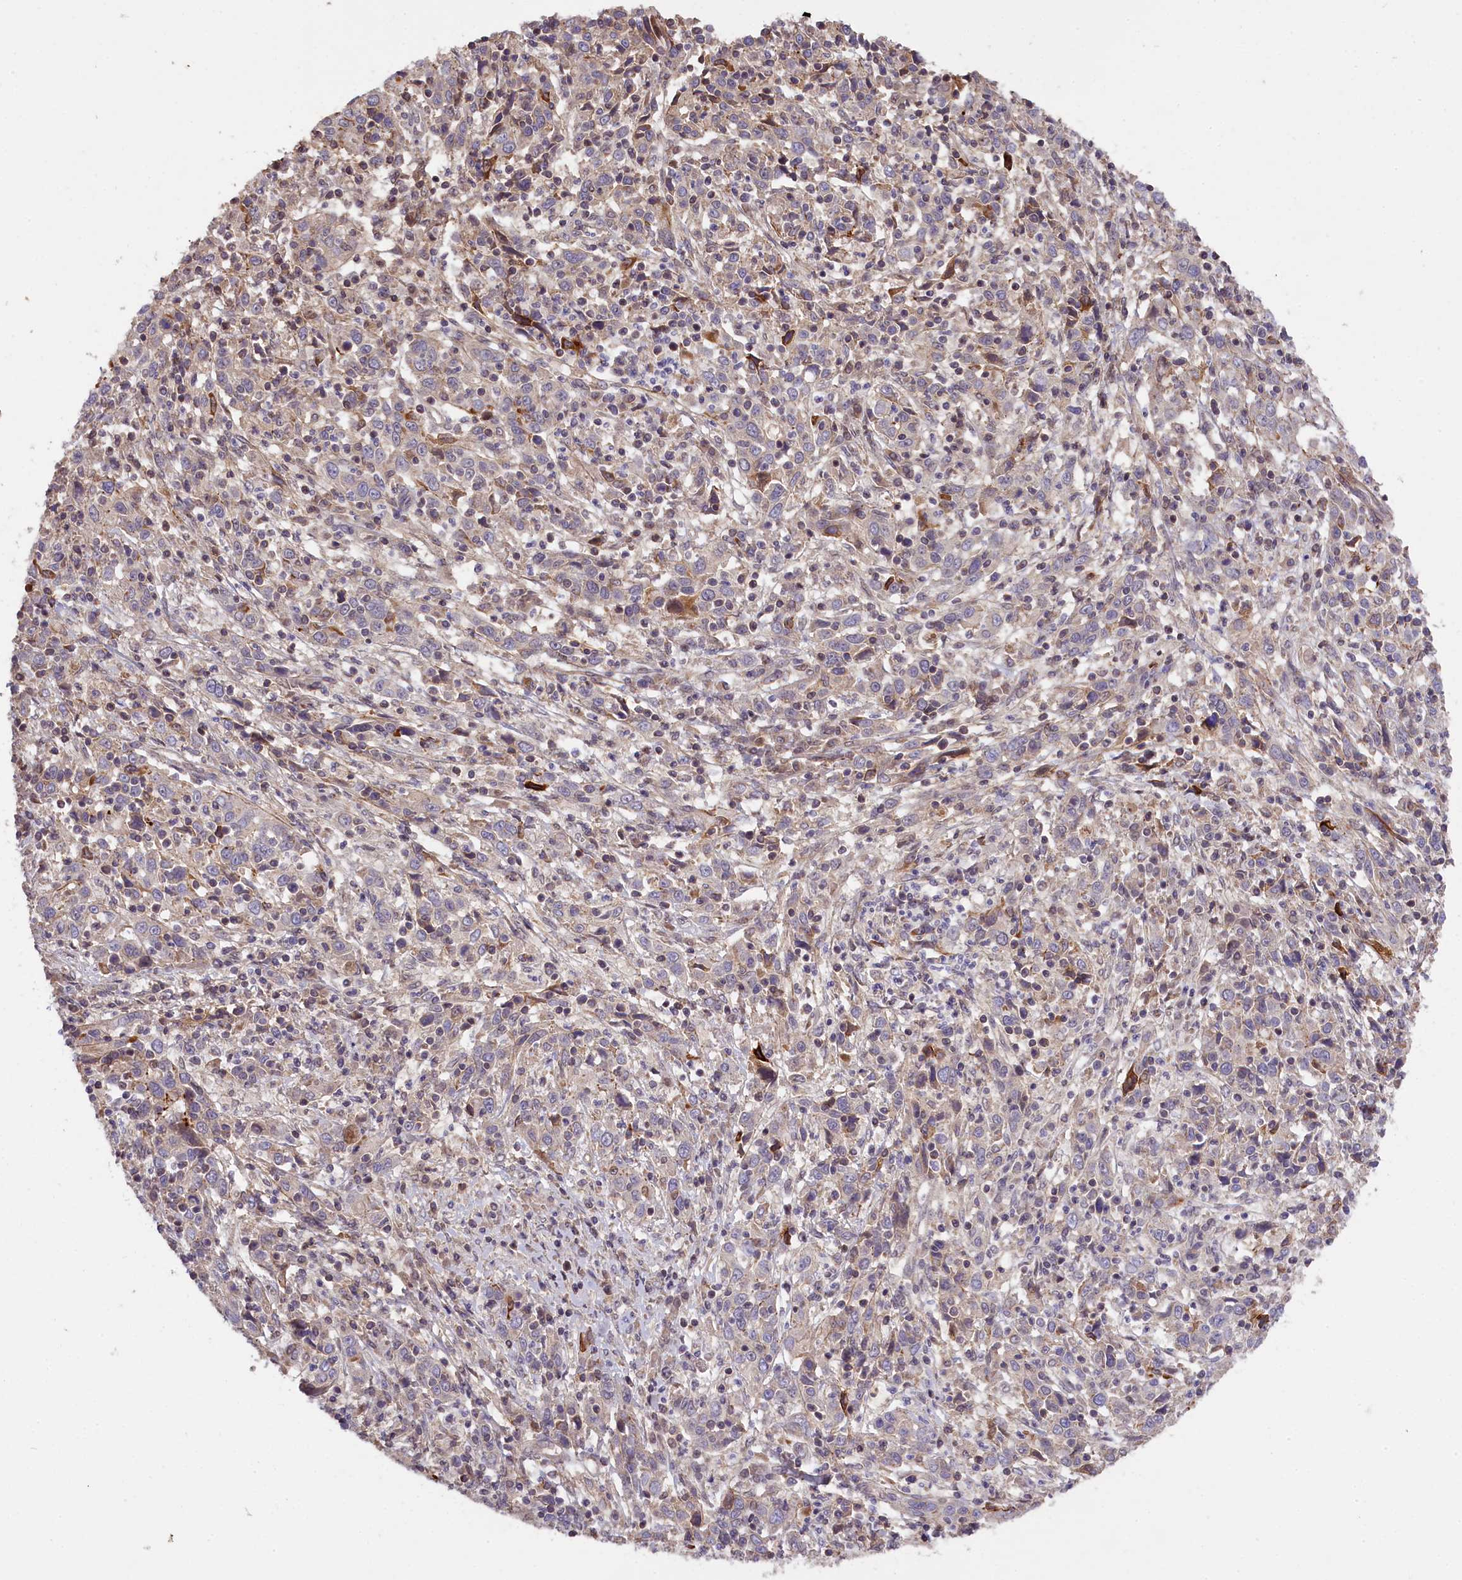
{"staining": {"intensity": "negative", "quantity": "none", "location": "none"}, "tissue": "cervical cancer", "cell_type": "Tumor cells", "image_type": "cancer", "snomed": [{"axis": "morphology", "description": "Squamous cell carcinoma, NOS"}, {"axis": "topography", "description": "Cervix"}], "caption": "This image is of squamous cell carcinoma (cervical) stained with immunohistochemistry to label a protein in brown with the nuclei are counter-stained blue. There is no expression in tumor cells.", "gene": "ZNF480", "patient": {"sex": "female", "age": 46}}